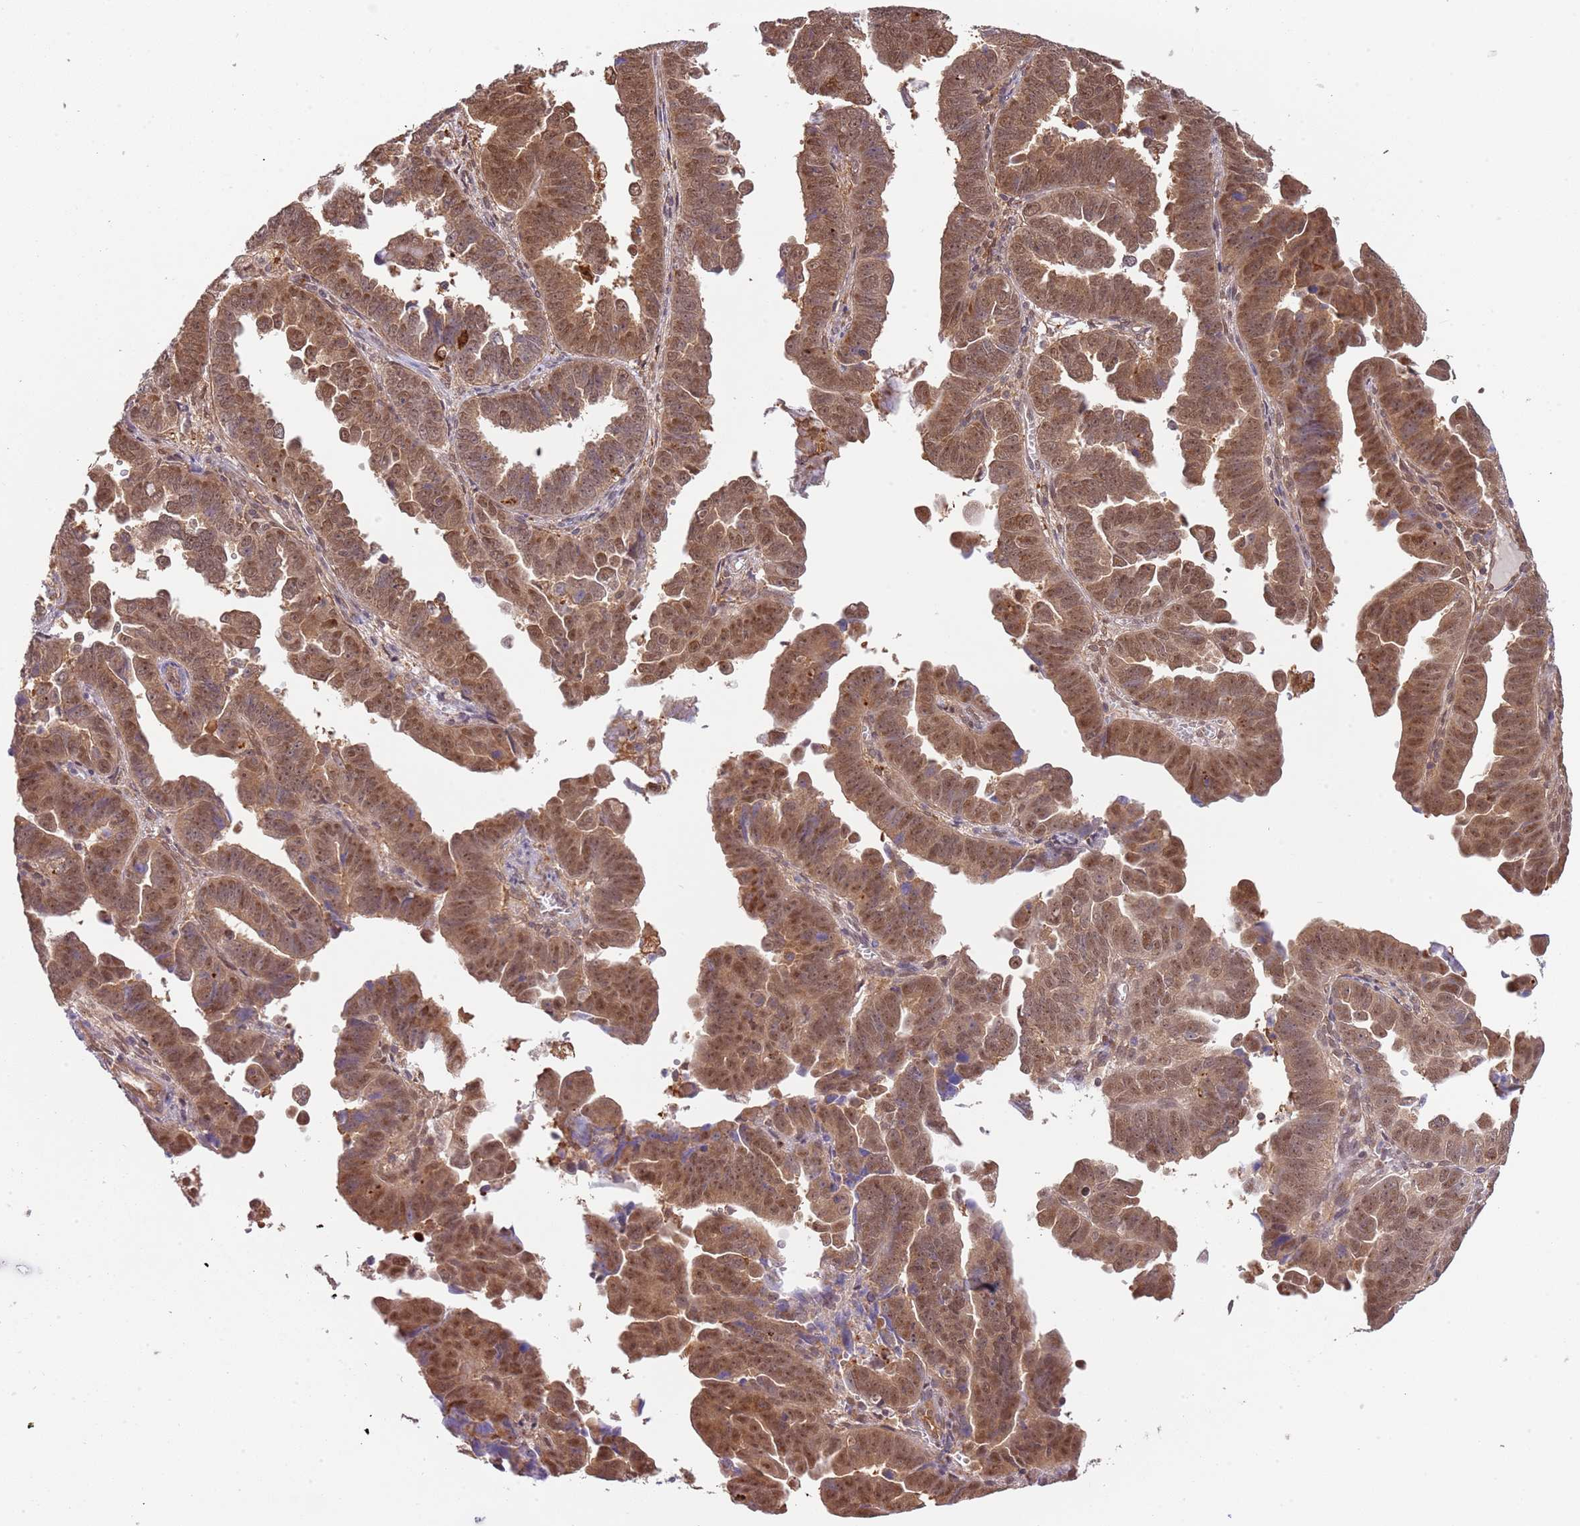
{"staining": {"intensity": "moderate", "quantity": ">75%", "location": "cytoplasmic/membranous,nuclear"}, "tissue": "endometrial cancer", "cell_type": "Tumor cells", "image_type": "cancer", "snomed": [{"axis": "morphology", "description": "Adenocarcinoma, NOS"}, {"axis": "topography", "description": "Endometrium"}], "caption": "Human endometrial adenocarcinoma stained with a protein marker reveals moderate staining in tumor cells.", "gene": "PLSCR5", "patient": {"sex": "female", "age": 75}}